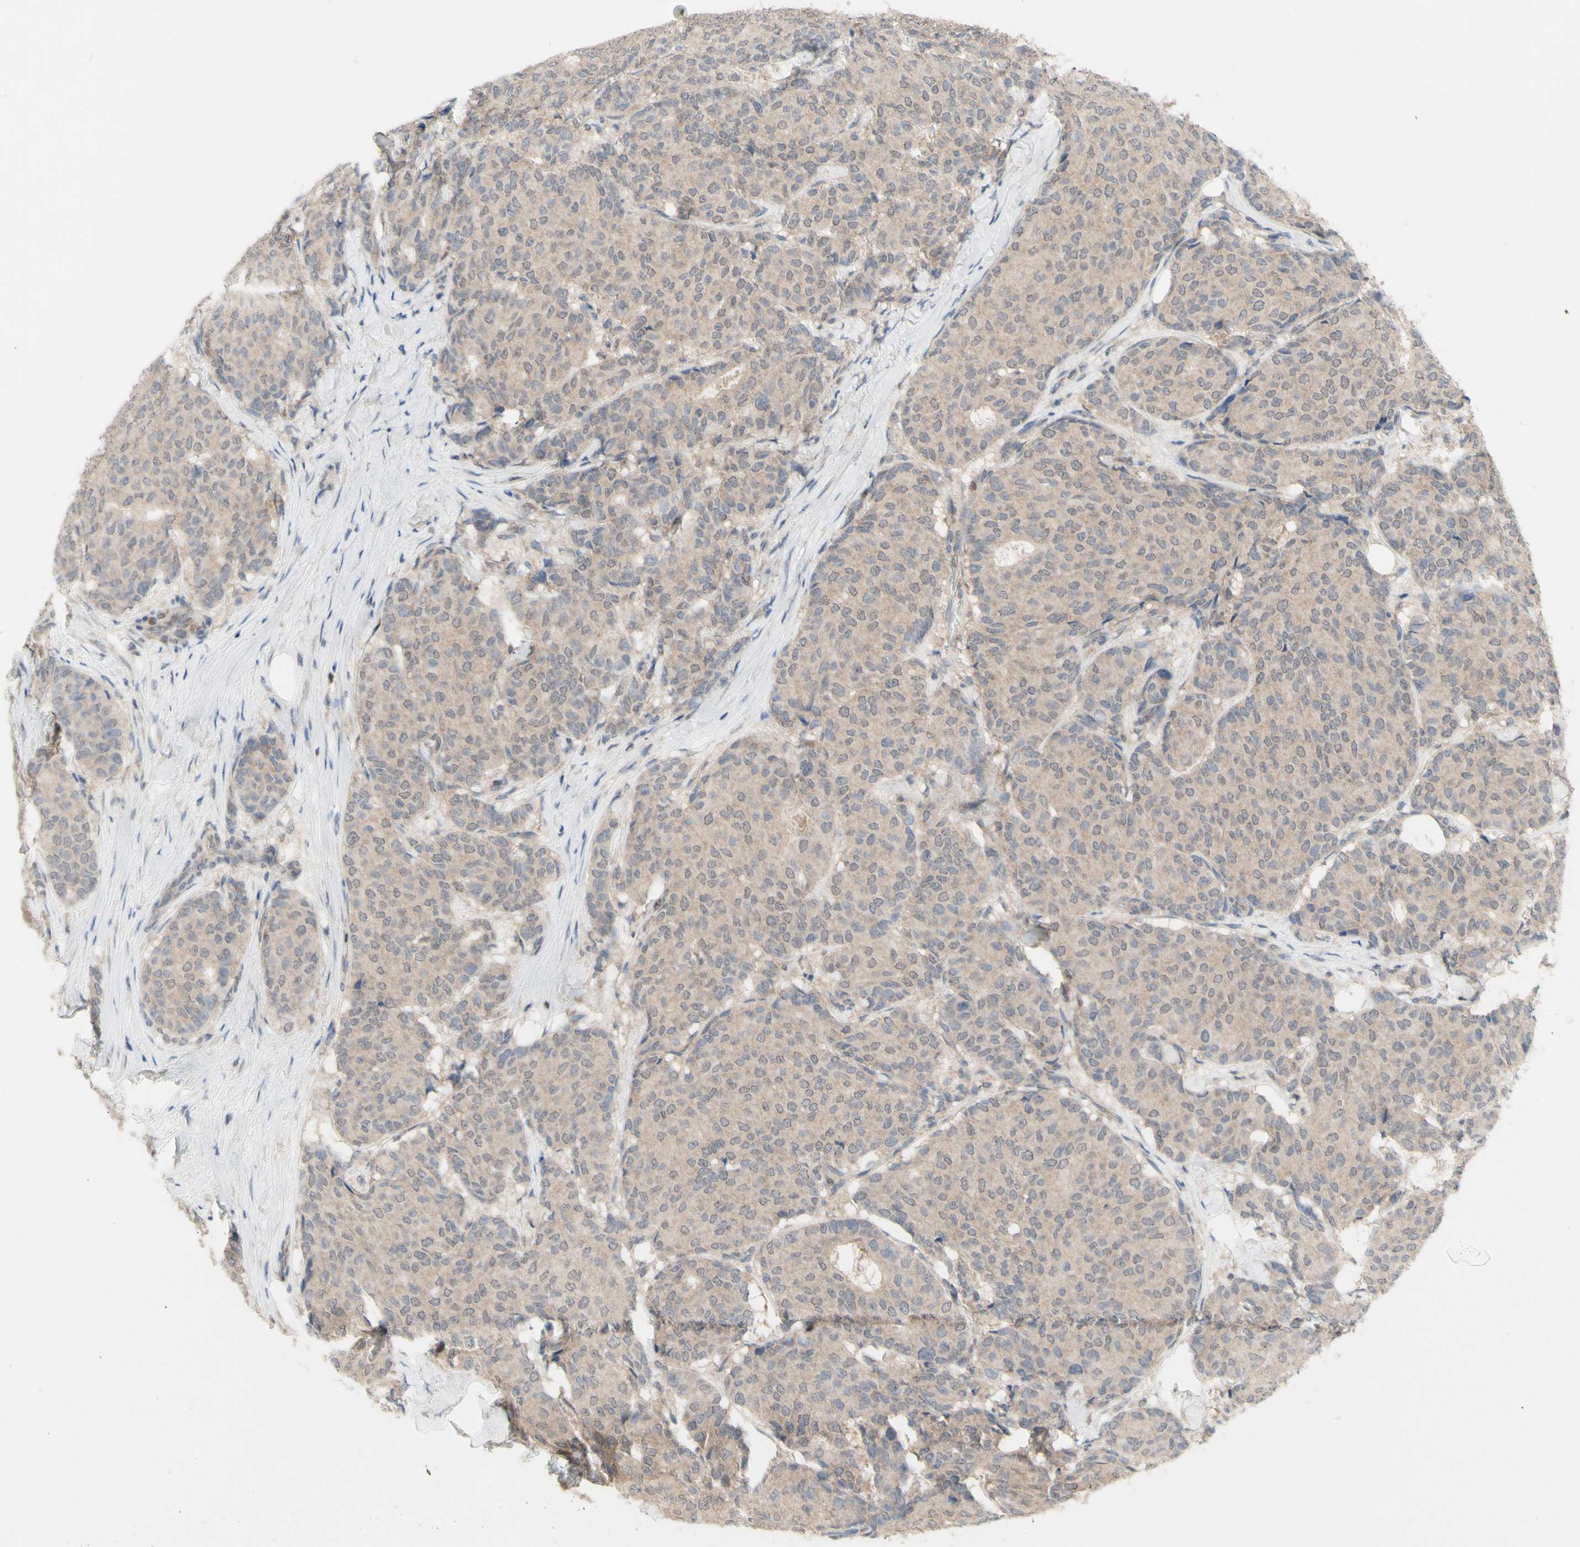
{"staining": {"intensity": "weak", "quantity": ">75%", "location": "cytoplasmic/membranous"}, "tissue": "breast cancer", "cell_type": "Tumor cells", "image_type": "cancer", "snomed": [{"axis": "morphology", "description": "Duct carcinoma"}, {"axis": "topography", "description": "Breast"}], "caption": "IHC histopathology image of human breast cancer (infiltrating ductal carcinoma) stained for a protein (brown), which displays low levels of weak cytoplasmic/membranous staining in about >75% of tumor cells.", "gene": "NLRP1", "patient": {"sex": "female", "age": 75}}